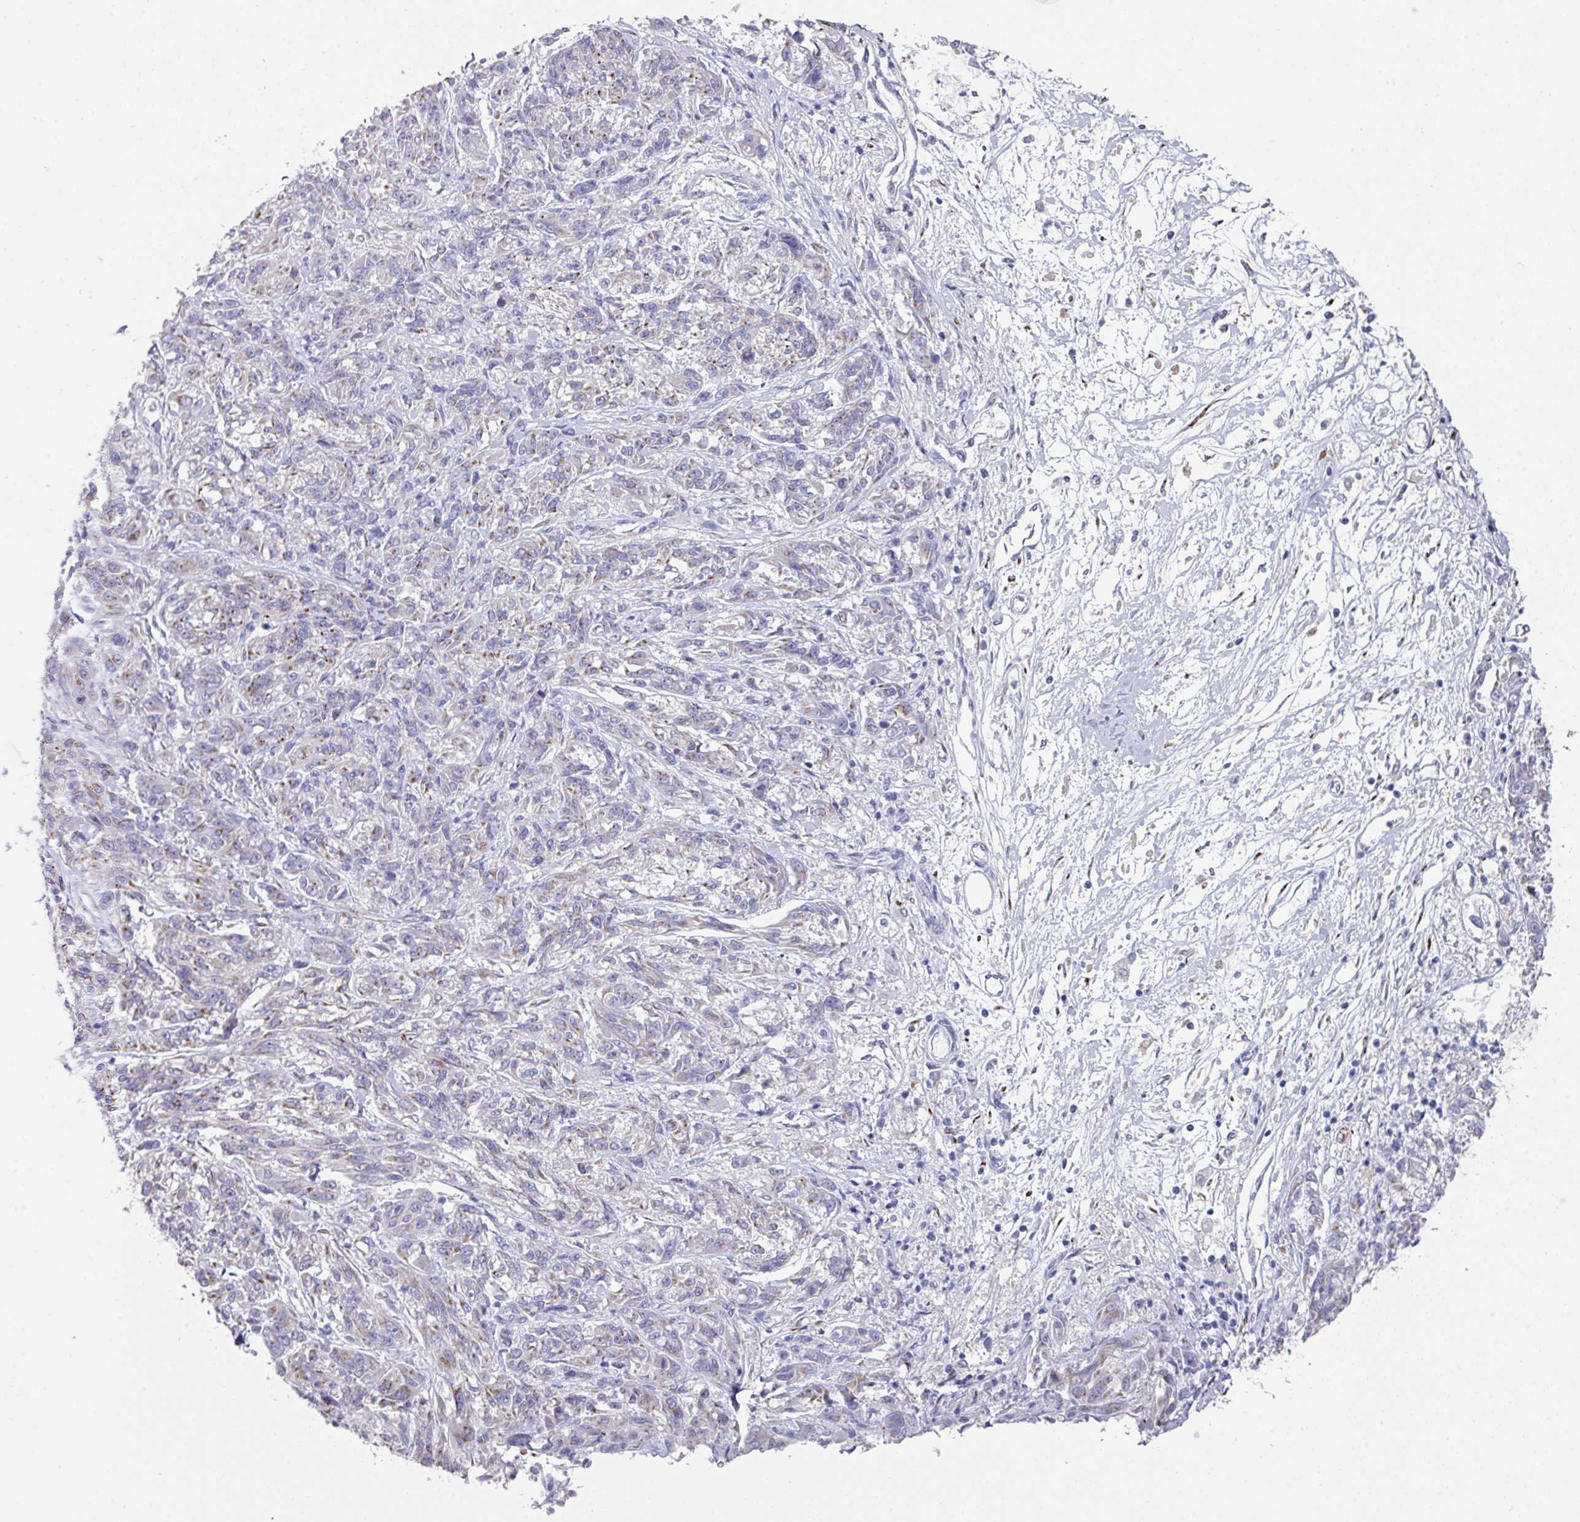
{"staining": {"intensity": "weak", "quantity": "25%-75%", "location": "cytoplasmic/membranous"}, "tissue": "melanoma", "cell_type": "Tumor cells", "image_type": "cancer", "snomed": [{"axis": "morphology", "description": "Malignant melanoma, NOS"}, {"axis": "topography", "description": "Skin"}], "caption": "About 25%-75% of tumor cells in malignant melanoma reveal weak cytoplasmic/membranous protein expression as visualized by brown immunohistochemical staining.", "gene": "VKORC1L1", "patient": {"sex": "male", "age": 53}}